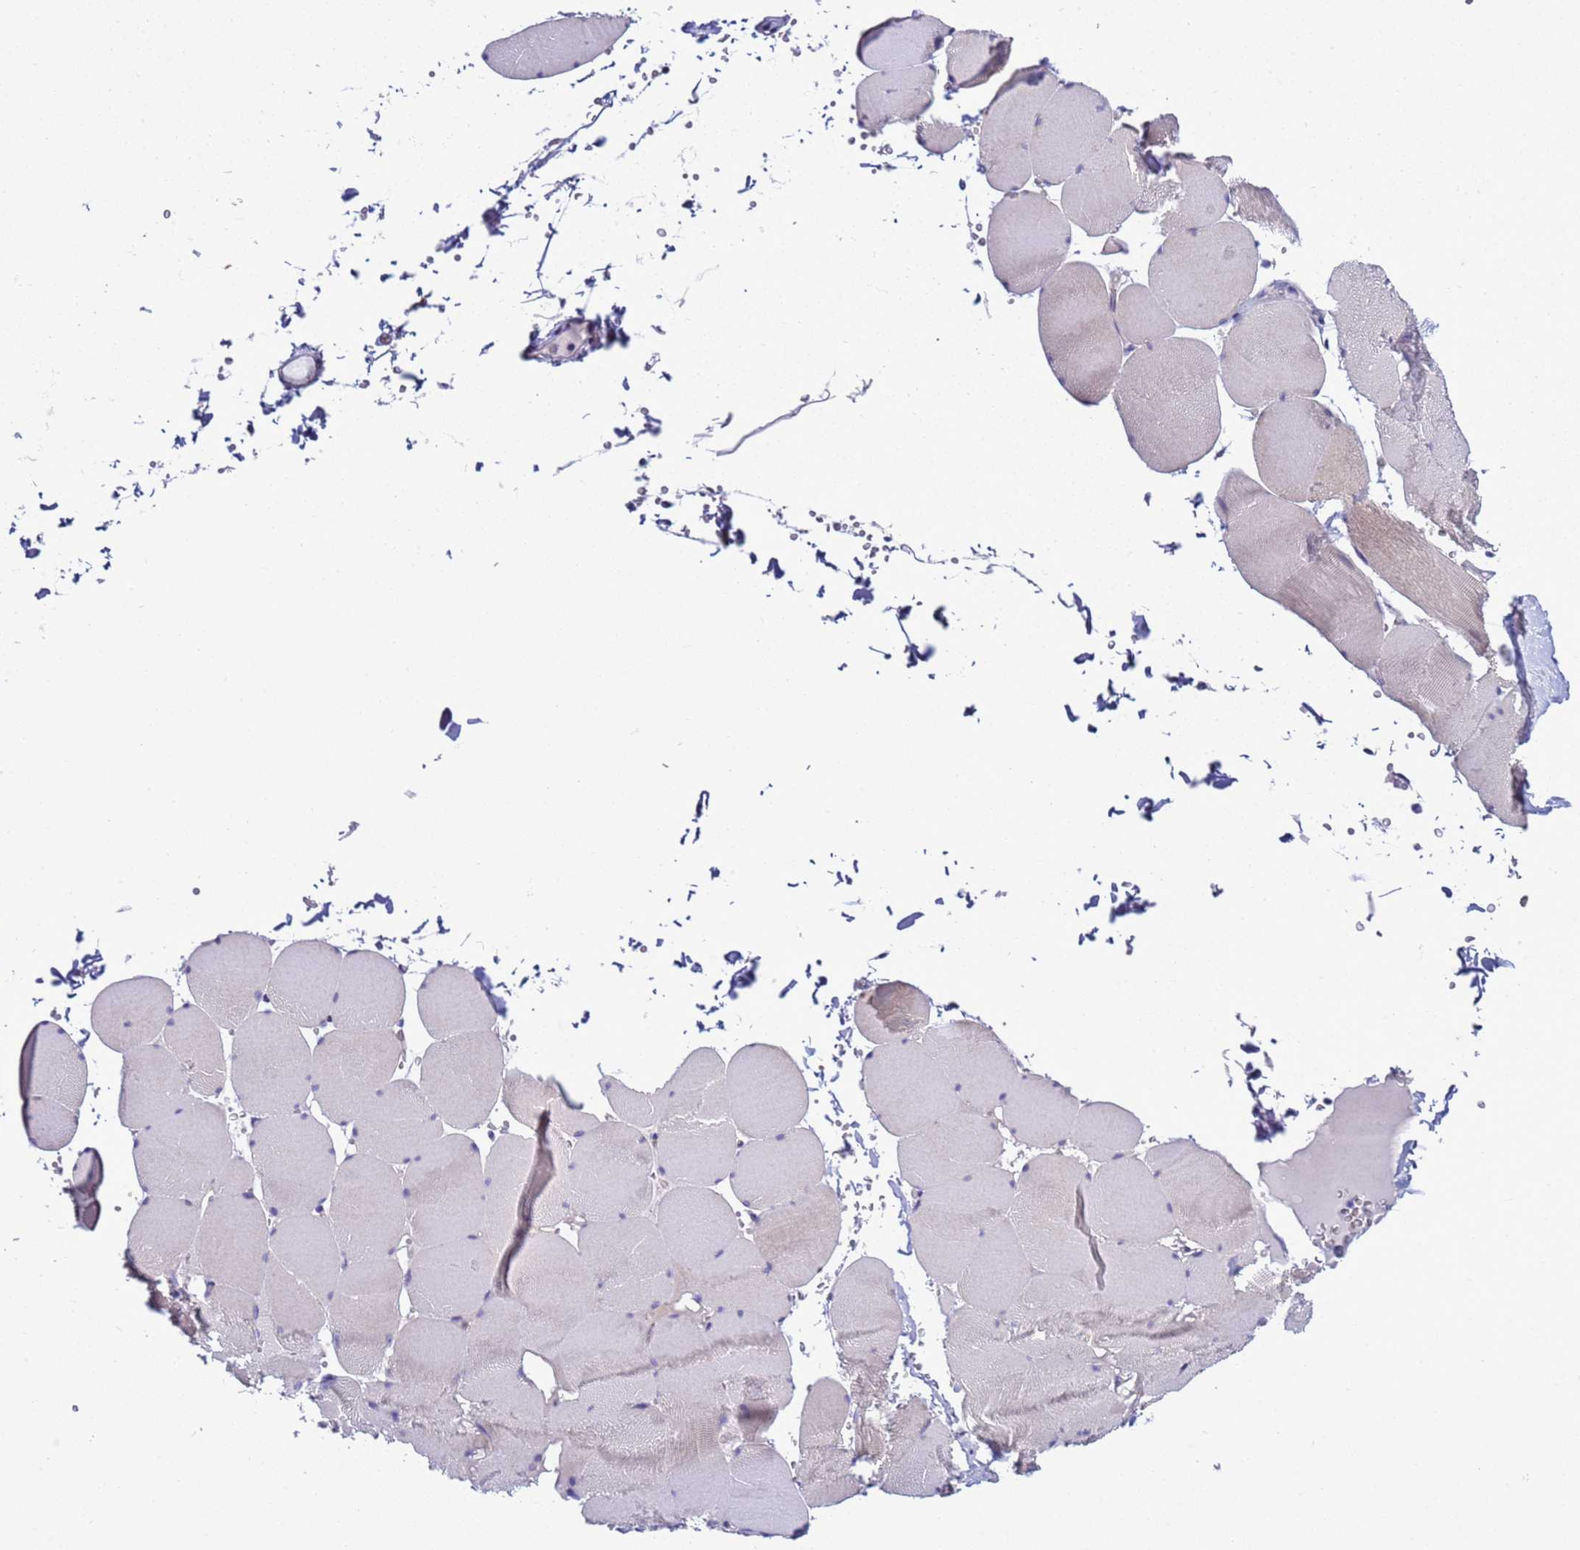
{"staining": {"intensity": "weak", "quantity": "25%-75%", "location": "cytoplasmic/membranous"}, "tissue": "skeletal muscle", "cell_type": "Myocytes", "image_type": "normal", "snomed": [{"axis": "morphology", "description": "Normal tissue, NOS"}, {"axis": "topography", "description": "Skeletal muscle"}, {"axis": "topography", "description": "Head-Neck"}], "caption": "Benign skeletal muscle was stained to show a protein in brown. There is low levels of weak cytoplasmic/membranous staining in about 25%-75% of myocytes.", "gene": "NAT1", "patient": {"sex": "male", "age": 66}}